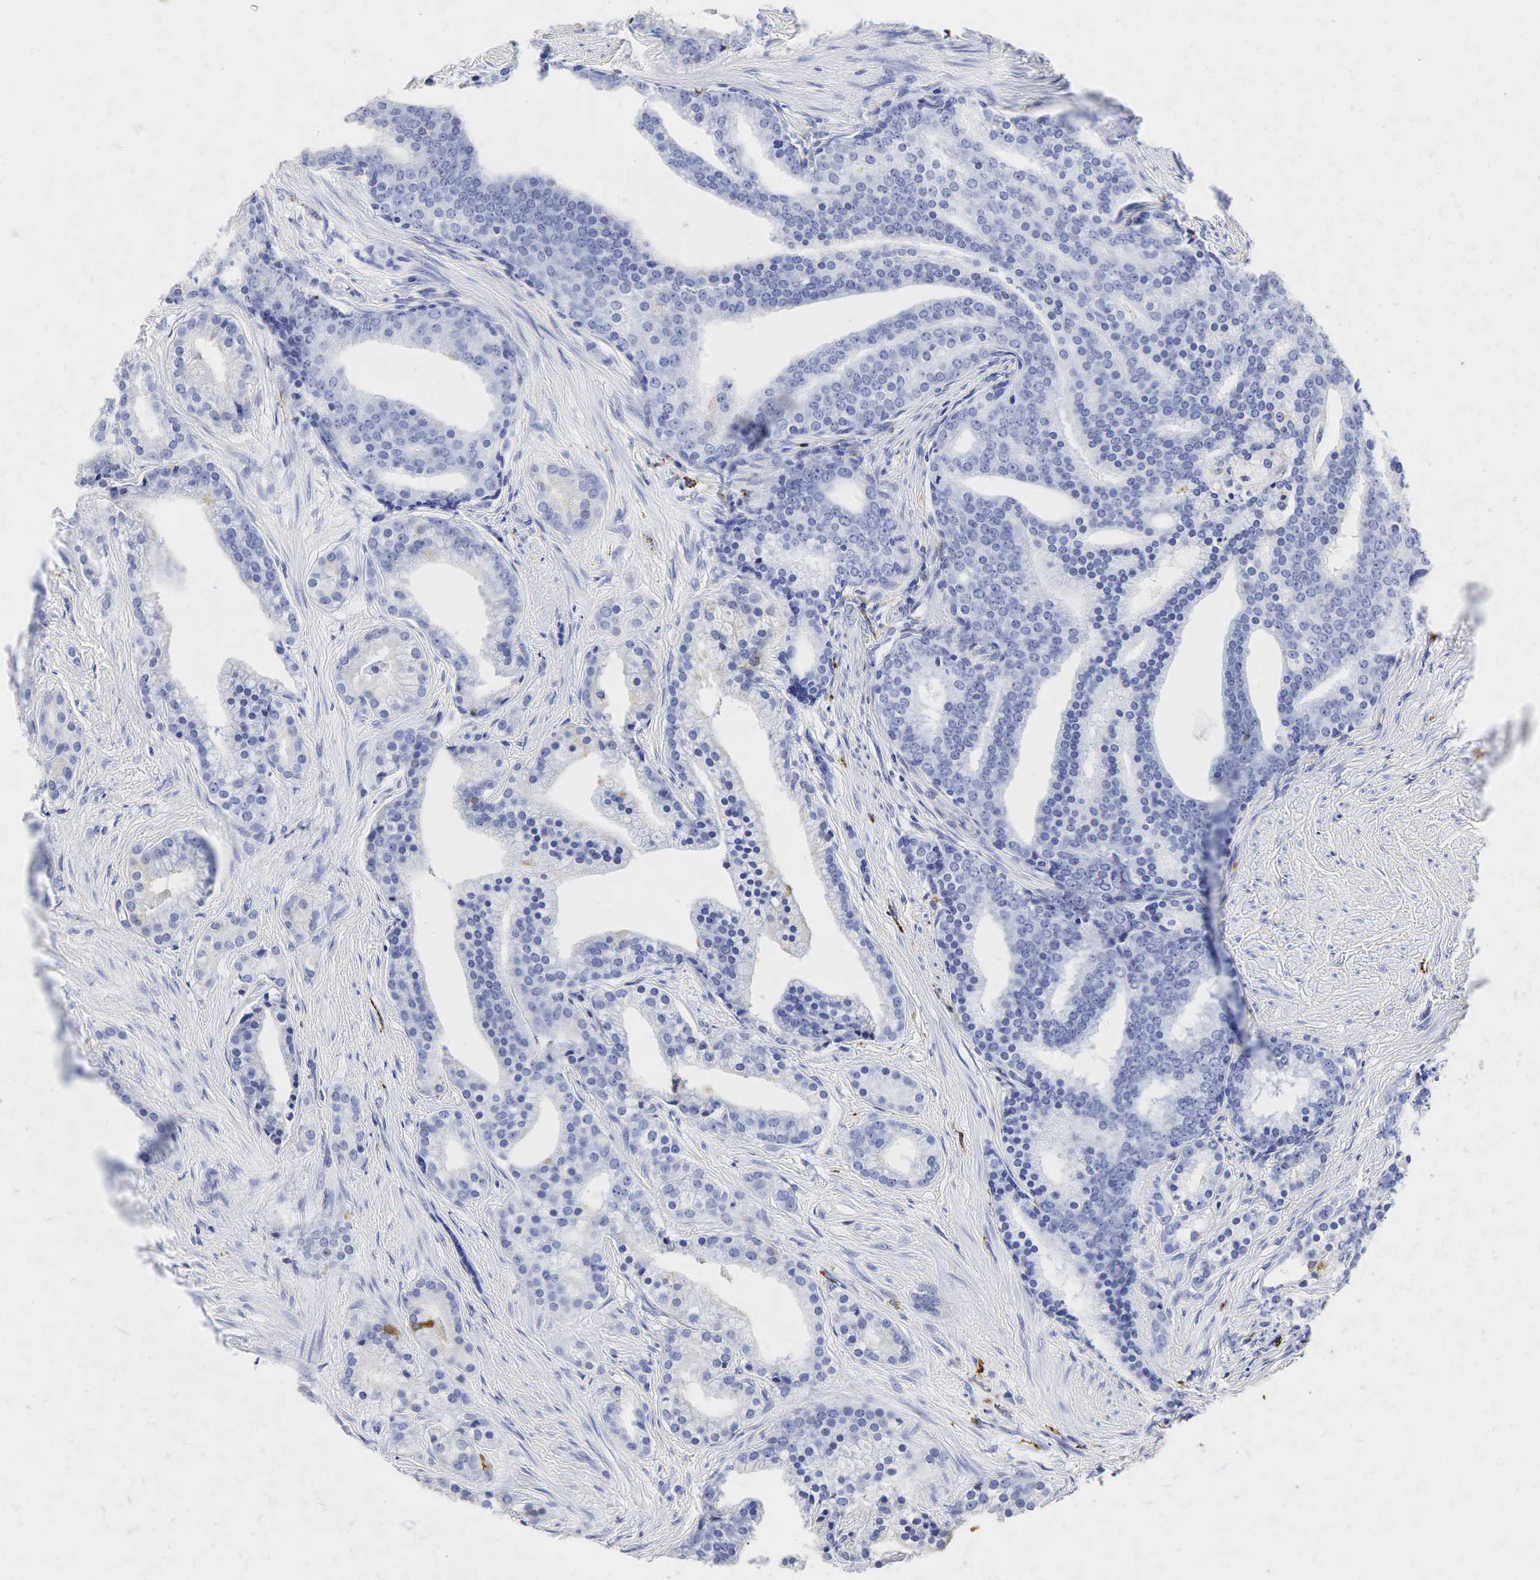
{"staining": {"intensity": "negative", "quantity": "none", "location": "none"}, "tissue": "prostate cancer", "cell_type": "Tumor cells", "image_type": "cancer", "snomed": [{"axis": "morphology", "description": "Adenocarcinoma, Low grade"}, {"axis": "topography", "description": "Prostate"}], "caption": "Adenocarcinoma (low-grade) (prostate) was stained to show a protein in brown. There is no significant positivity in tumor cells. The staining is performed using DAB brown chromogen with nuclei counter-stained in using hematoxylin.", "gene": "LYZ", "patient": {"sex": "male", "age": 71}}